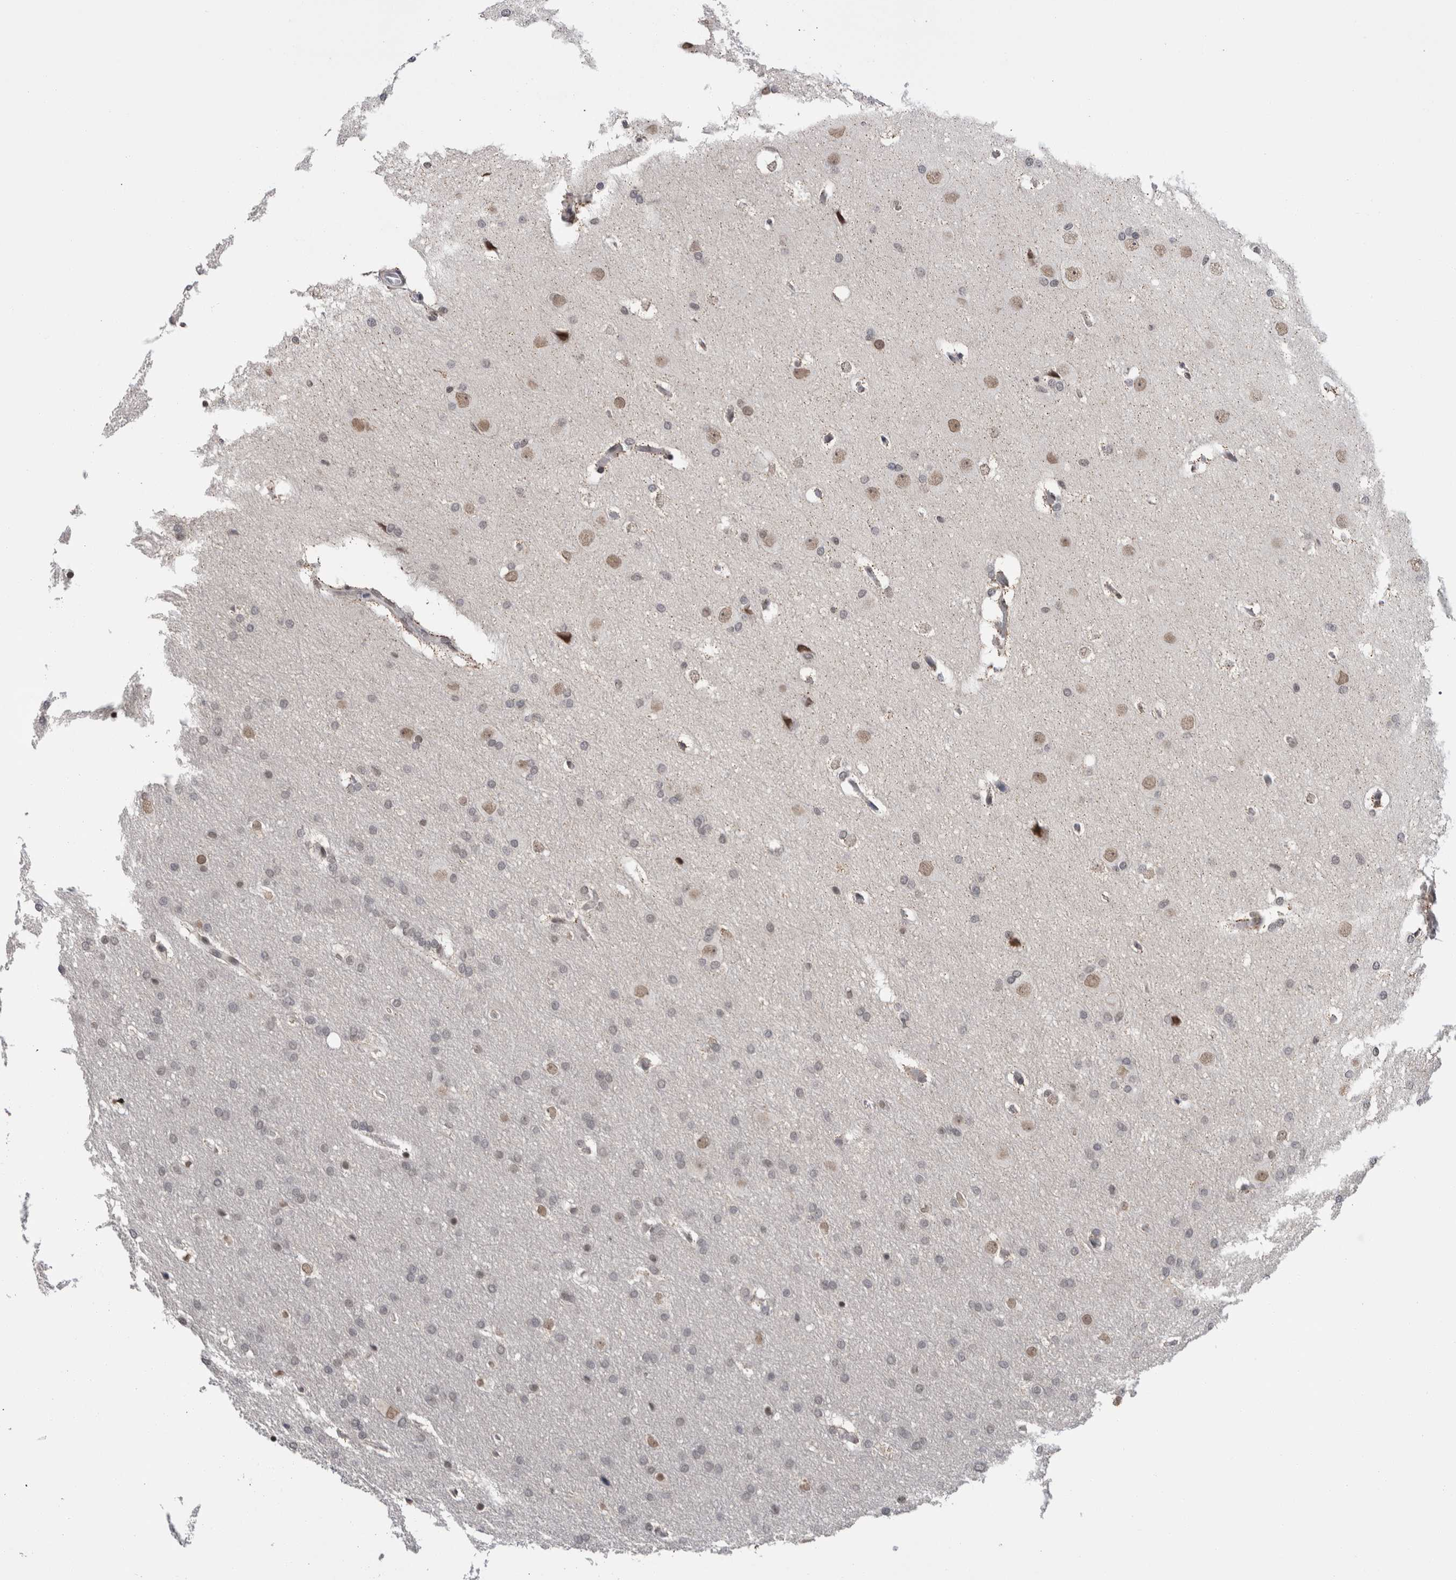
{"staining": {"intensity": "weak", "quantity": "<25%", "location": "nuclear"}, "tissue": "glioma", "cell_type": "Tumor cells", "image_type": "cancer", "snomed": [{"axis": "morphology", "description": "Glioma, malignant, Low grade"}, {"axis": "topography", "description": "Brain"}], "caption": "Glioma was stained to show a protein in brown. There is no significant staining in tumor cells.", "gene": "CPSF2", "patient": {"sex": "female", "age": 37}}